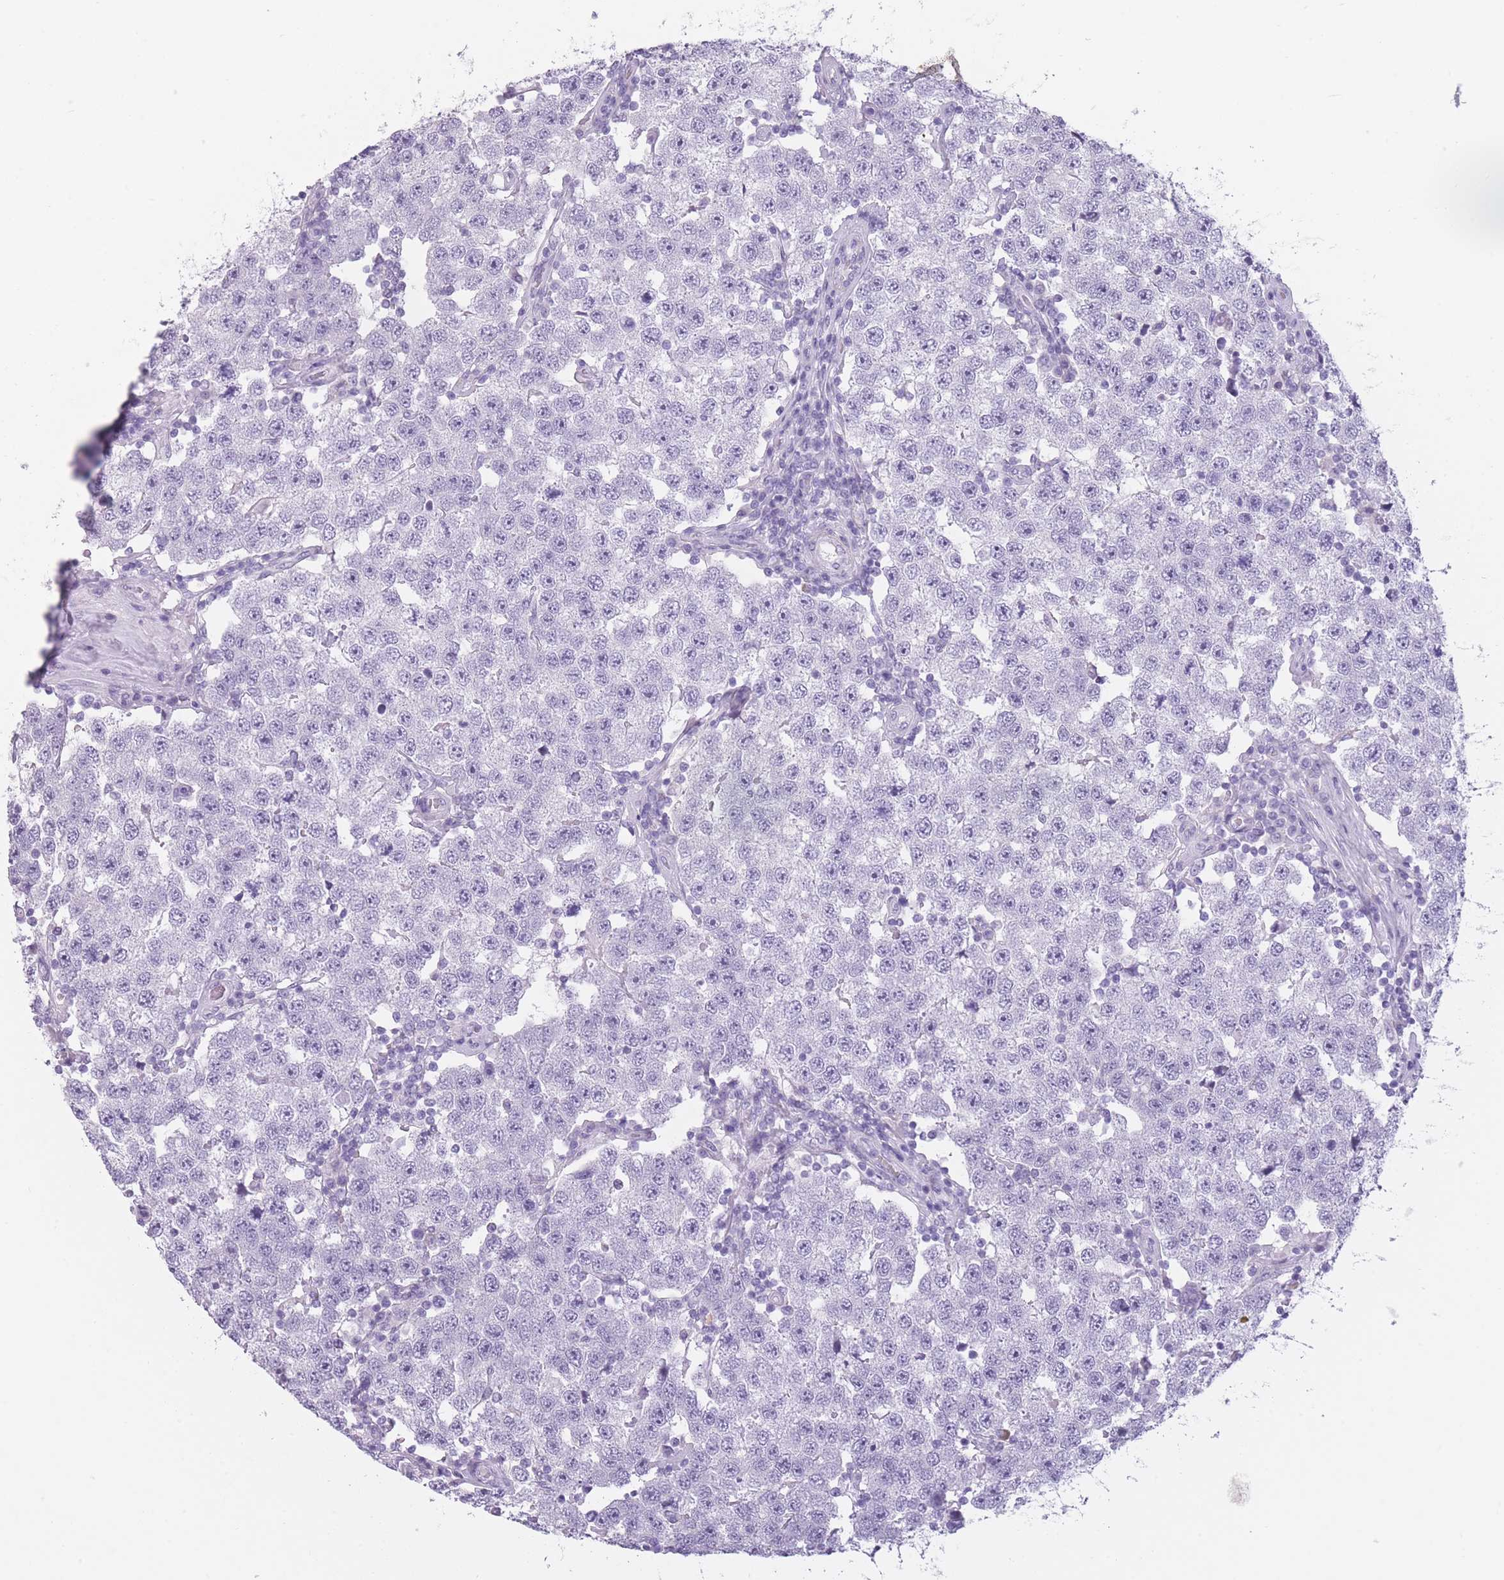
{"staining": {"intensity": "negative", "quantity": "none", "location": "none"}, "tissue": "testis cancer", "cell_type": "Tumor cells", "image_type": "cancer", "snomed": [{"axis": "morphology", "description": "Seminoma, NOS"}, {"axis": "topography", "description": "Testis"}], "caption": "This photomicrograph is of testis cancer stained with IHC to label a protein in brown with the nuclei are counter-stained blue. There is no expression in tumor cells.", "gene": "TMEM236", "patient": {"sex": "male", "age": 34}}